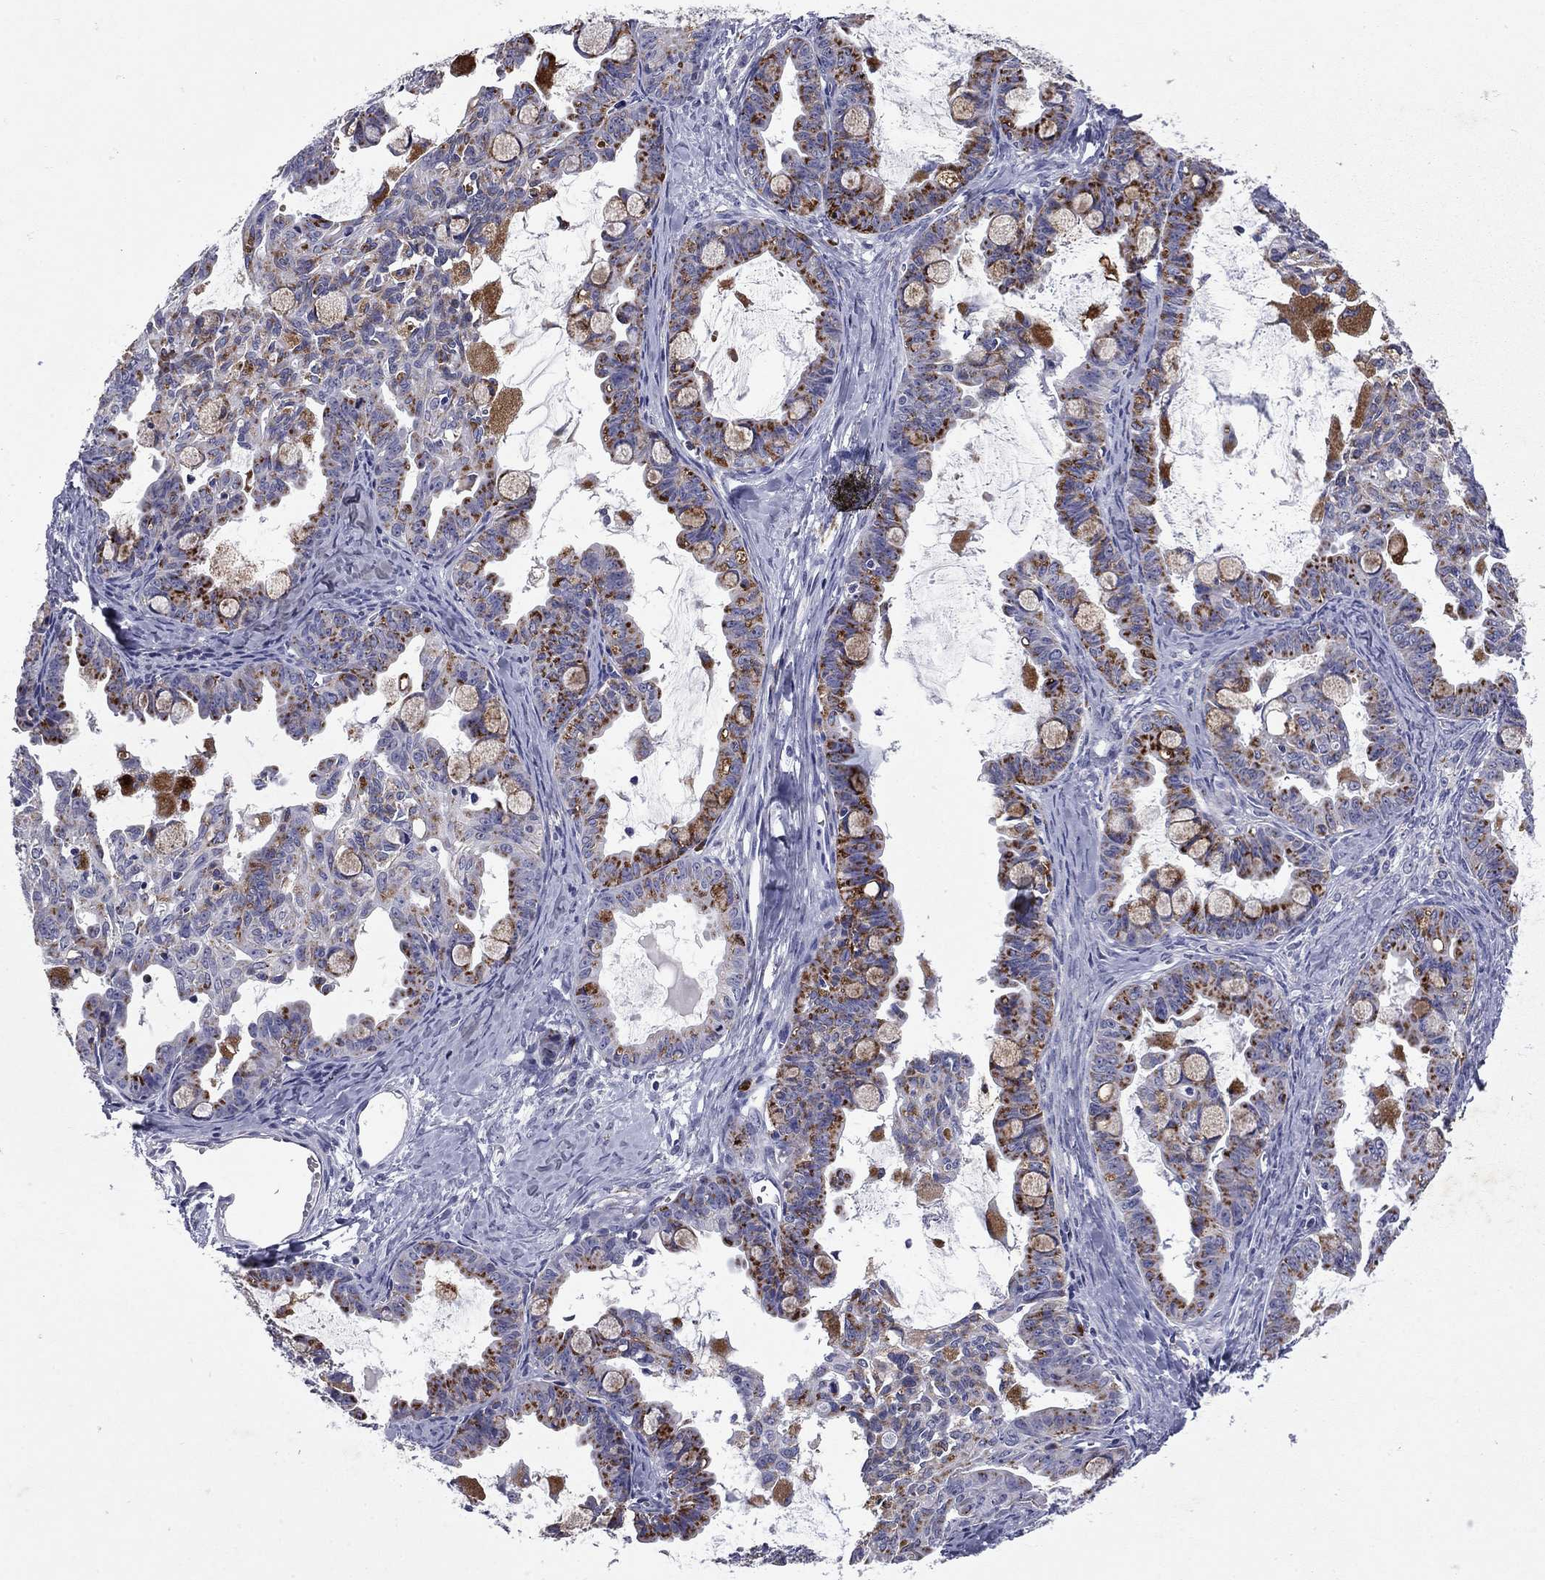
{"staining": {"intensity": "moderate", "quantity": "25%-75%", "location": "cytoplasmic/membranous"}, "tissue": "ovarian cancer", "cell_type": "Tumor cells", "image_type": "cancer", "snomed": [{"axis": "morphology", "description": "Cystadenocarcinoma, mucinous, NOS"}, {"axis": "topography", "description": "Ovary"}], "caption": "A brown stain shows moderate cytoplasmic/membranous positivity of a protein in human ovarian mucinous cystadenocarcinoma tumor cells.", "gene": "MADCAM1", "patient": {"sex": "female", "age": 63}}